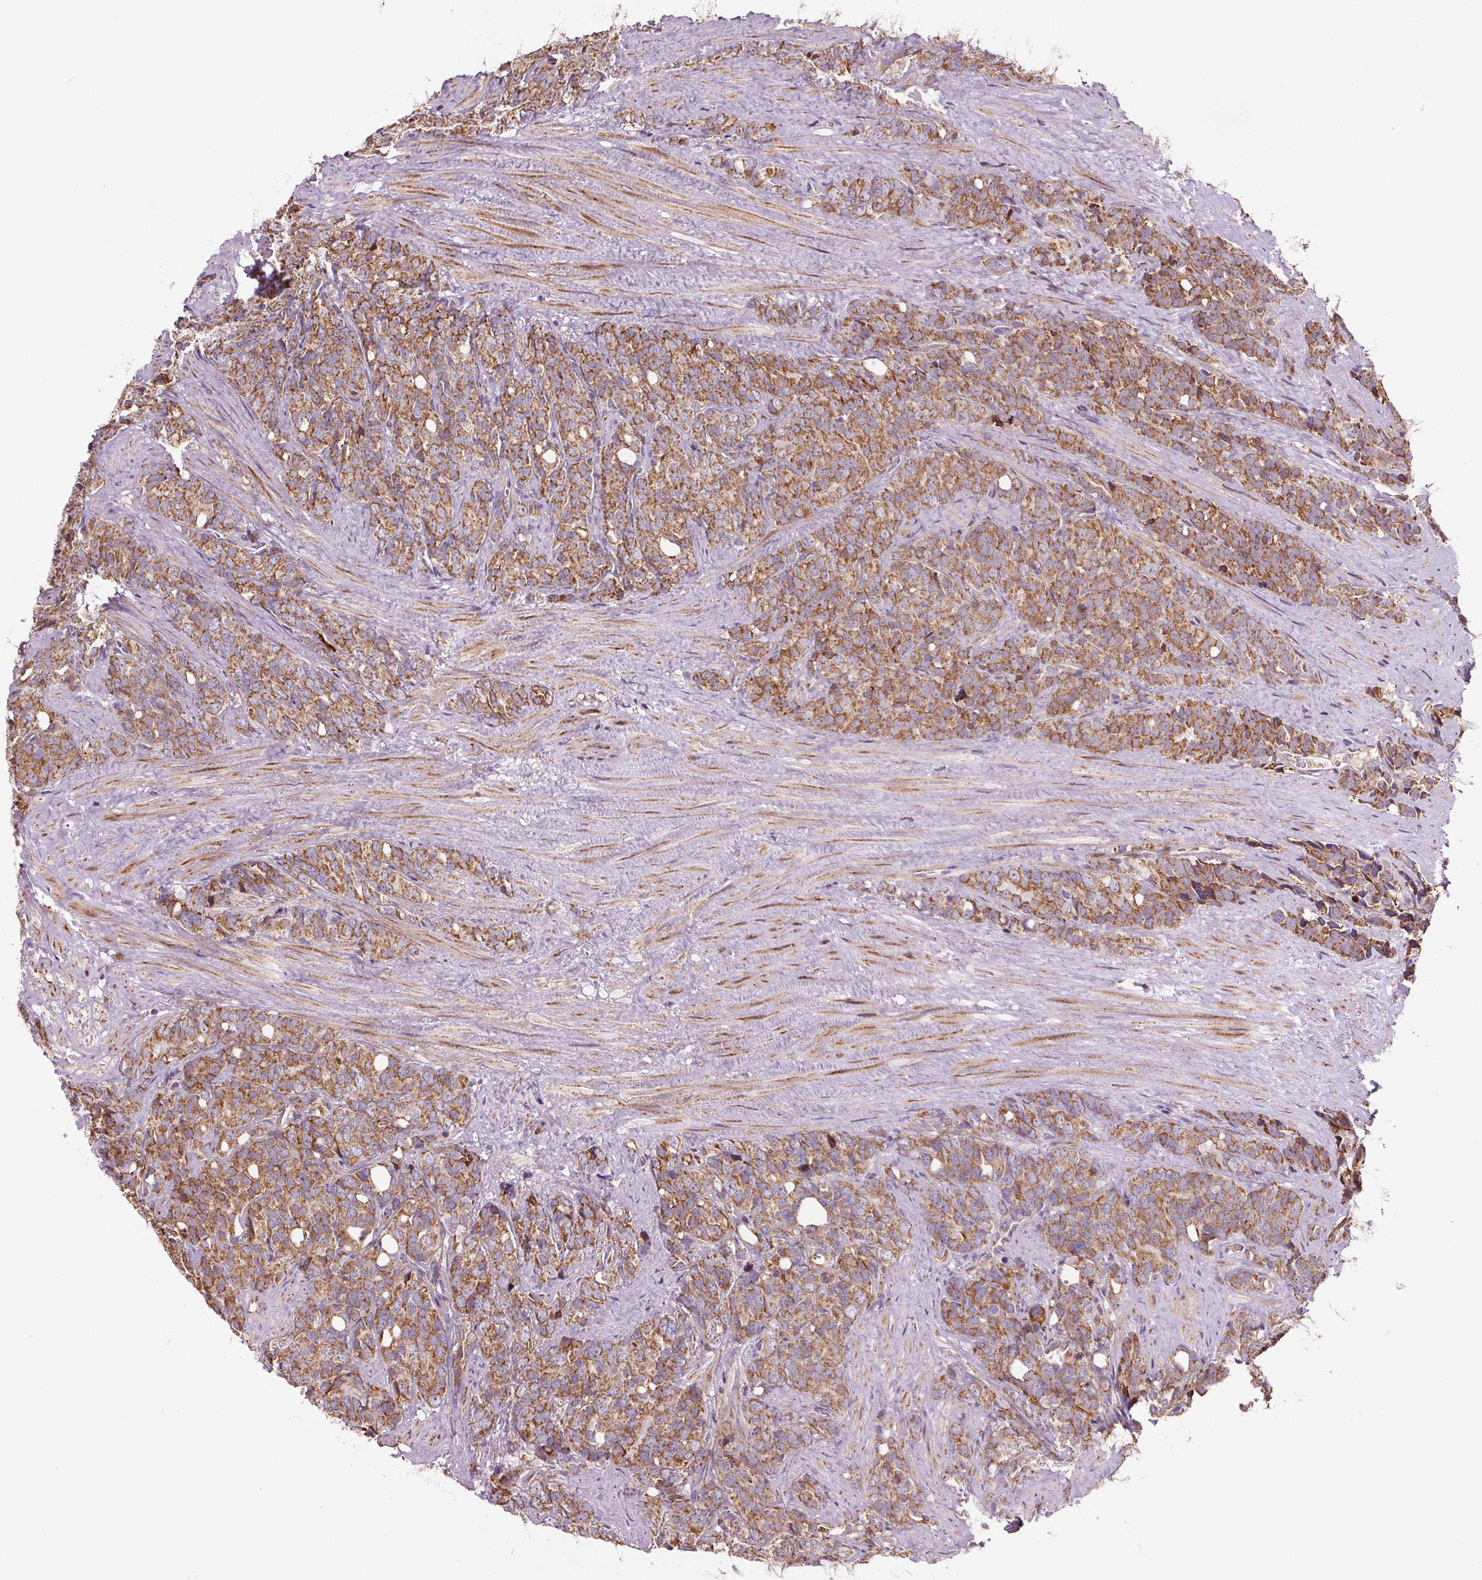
{"staining": {"intensity": "moderate", "quantity": ">75%", "location": "cytoplasmic/membranous"}, "tissue": "prostate cancer", "cell_type": "Tumor cells", "image_type": "cancer", "snomed": [{"axis": "morphology", "description": "Adenocarcinoma, High grade"}, {"axis": "topography", "description": "Prostate"}], "caption": "Immunohistochemical staining of prostate cancer displays moderate cytoplasmic/membranous protein staining in approximately >75% of tumor cells. Using DAB (brown) and hematoxylin (blue) stains, captured at high magnification using brightfield microscopy.", "gene": "SUCLA2", "patient": {"sex": "male", "age": 84}}